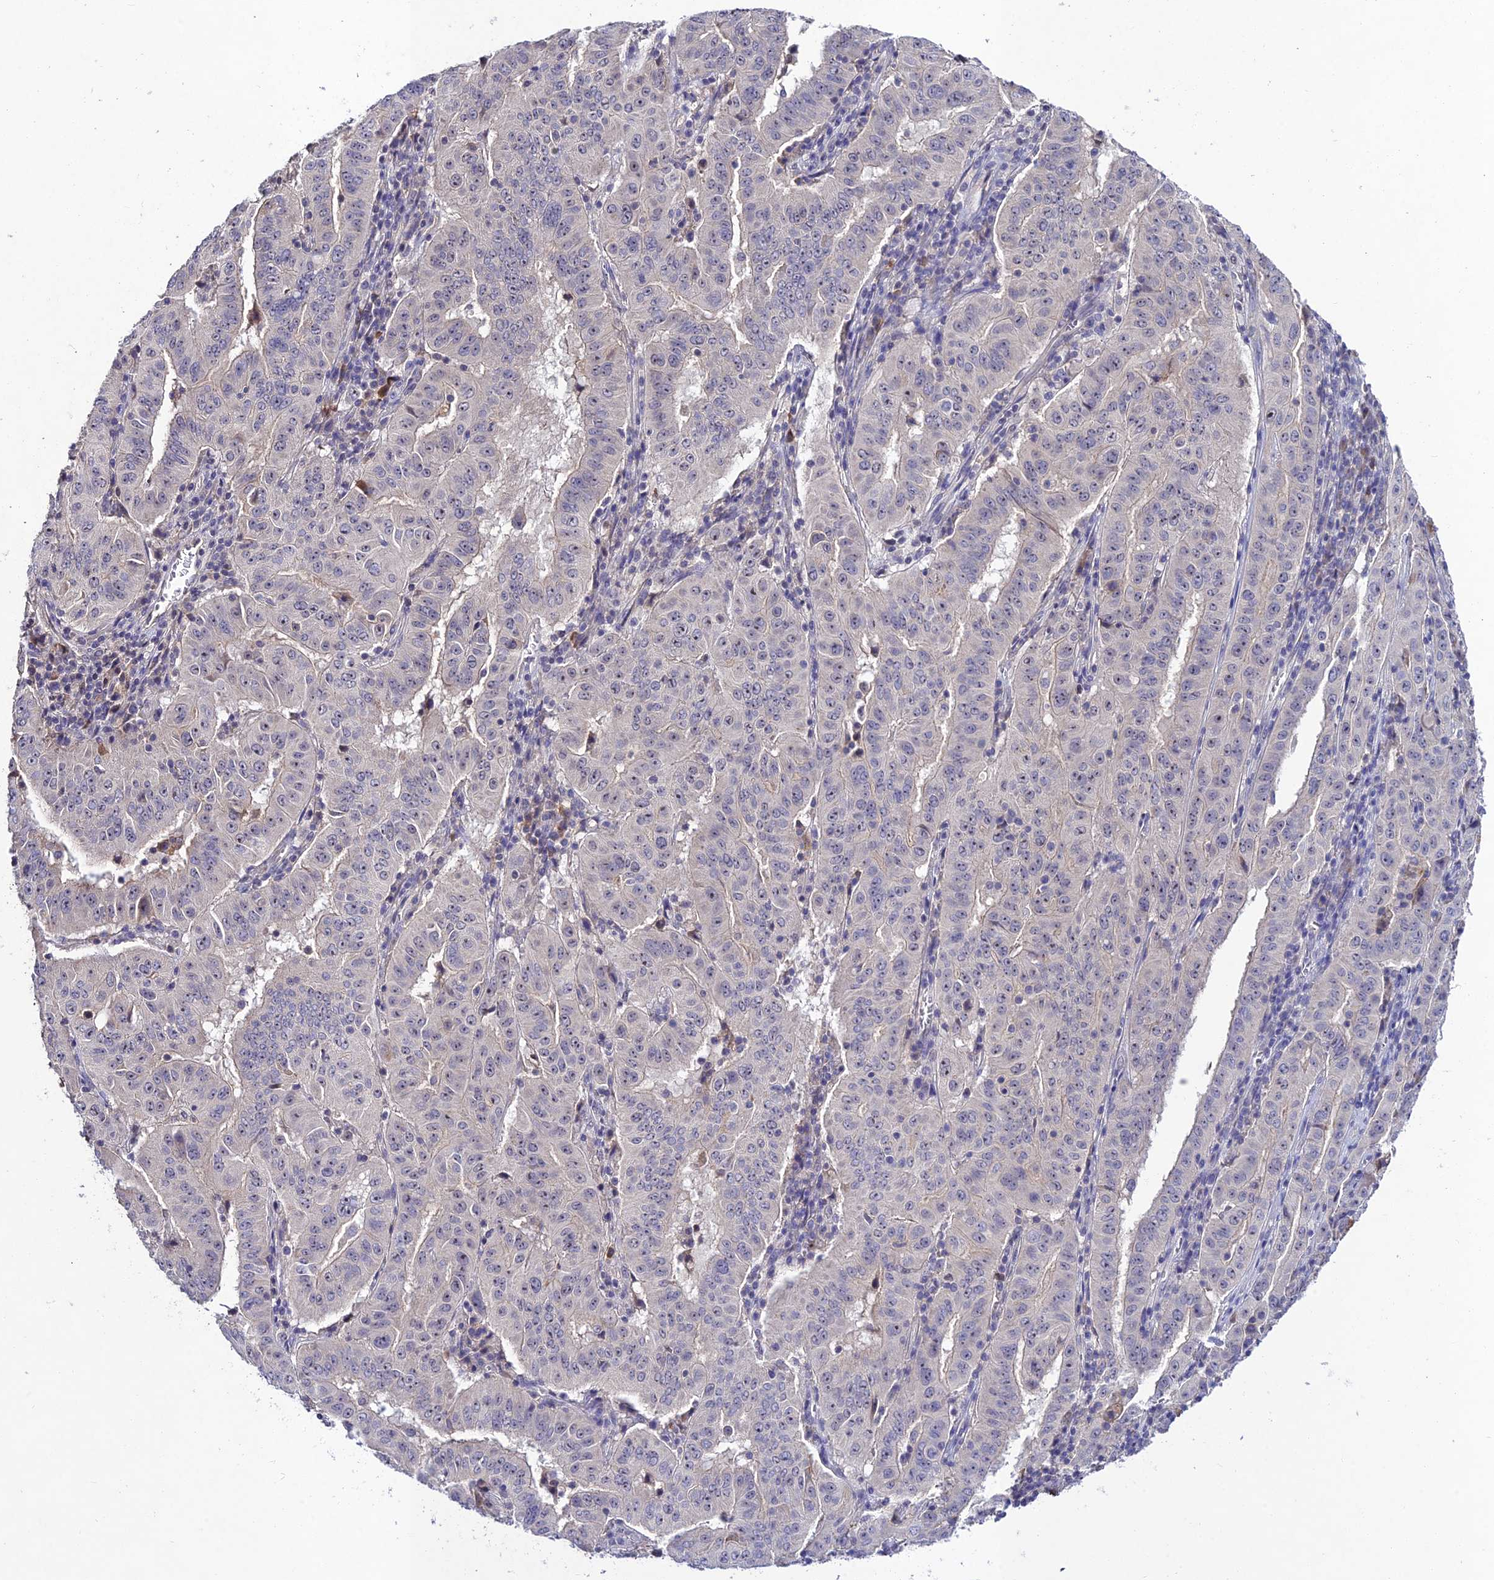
{"staining": {"intensity": "negative", "quantity": "none", "location": "none"}, "tissue": "pancreatic cancer", "cell_type": "Tumor cells", "image_type": "cancer", "snomed": [{"axis": "morphology", "description": "Adenocarcinoma, NOS"}, {"axis": "topography", "description": "Pancreas"}], "caption": "The image exhibits no staining of tumor cells in adenocarcinoma (pancreatic).", "gene": "CHST5", "patient": {"sex": "male", "age": 63}}